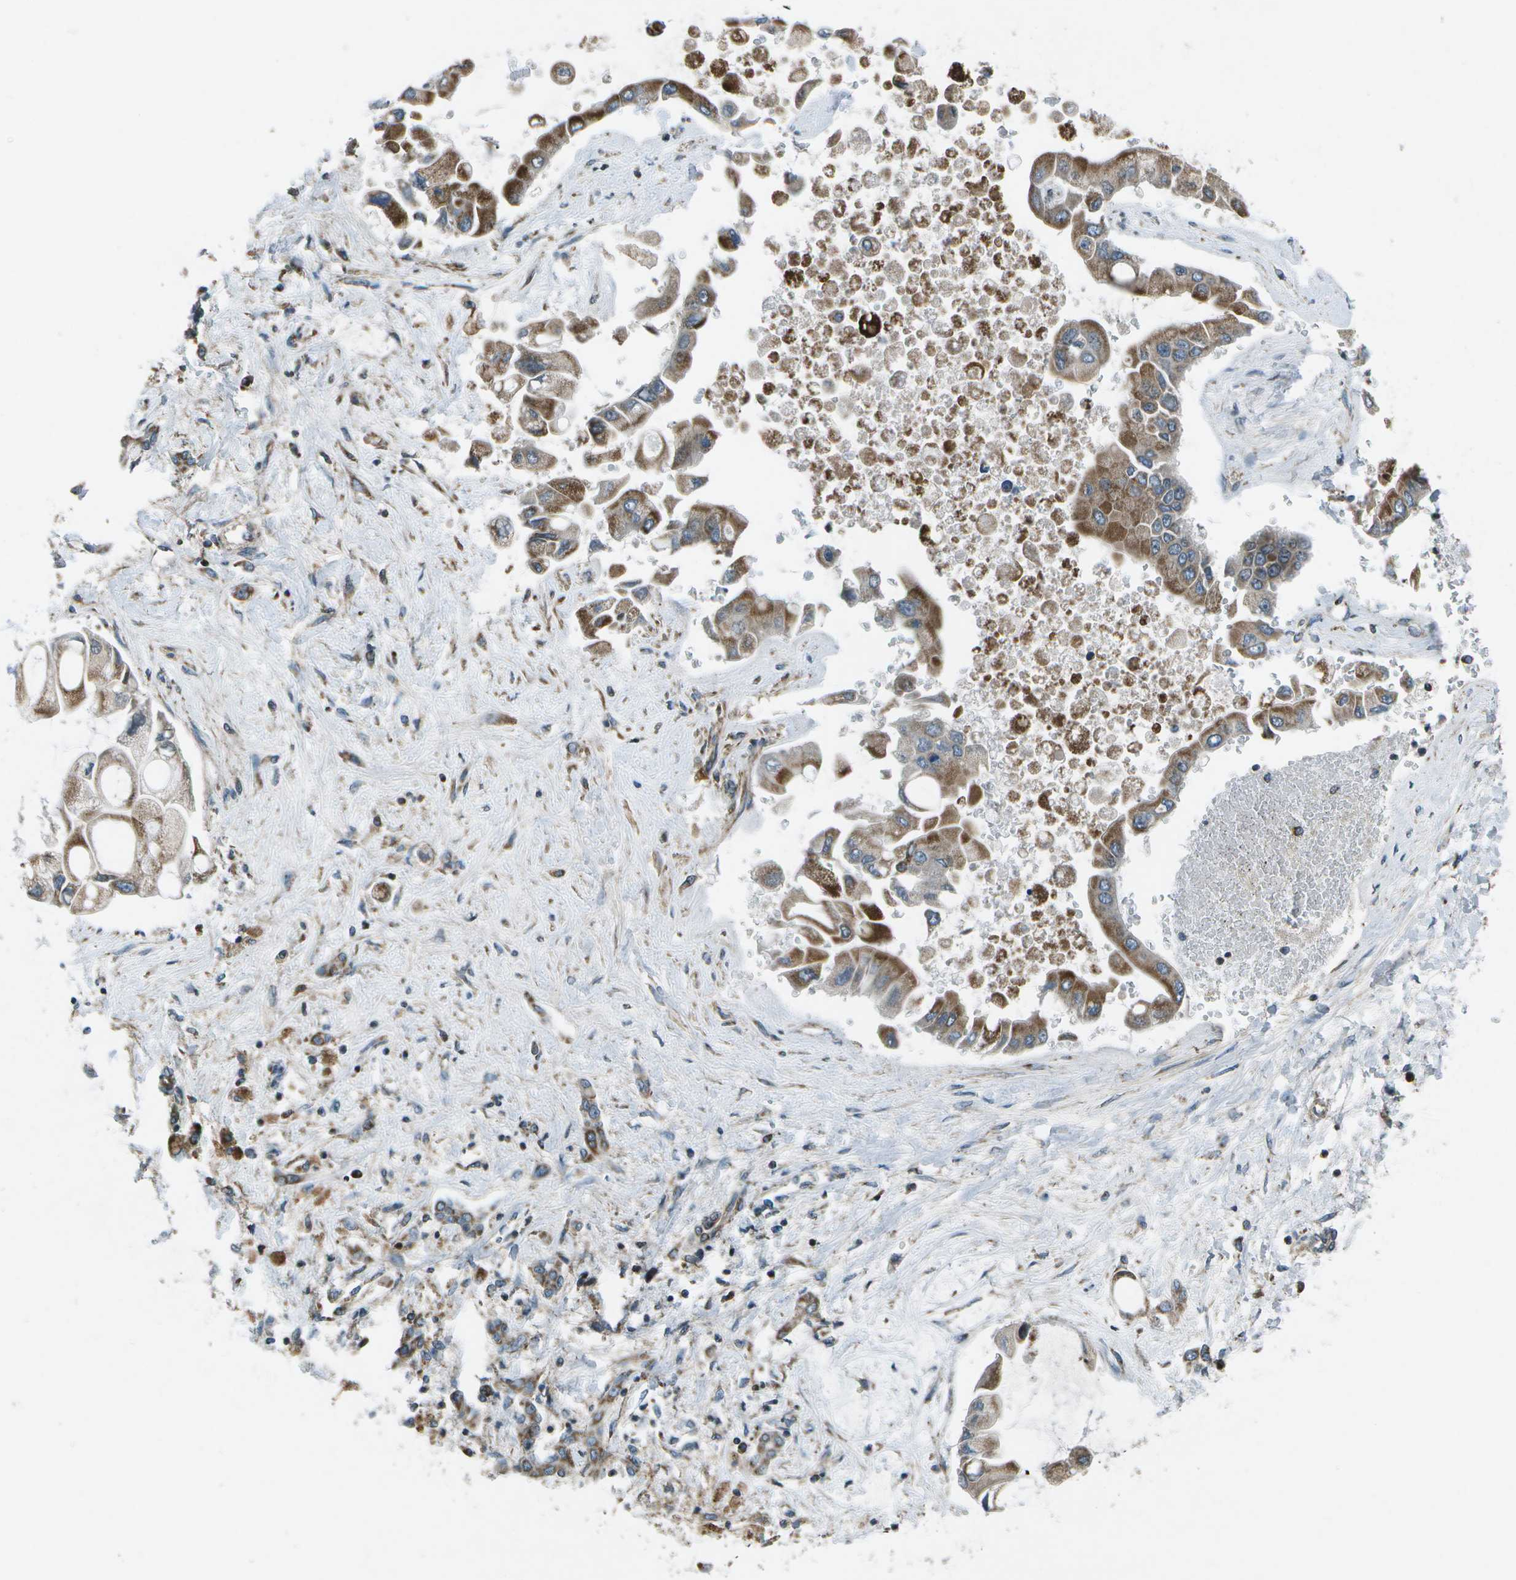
{"staining": {"intensity": "moderate", "quantity": ">75%", "location": "cytoplasmic/membranous"}, "tissue": "liver cancer", "cell_type": "Tumor cells", "image_type": "cancer", "snomed": [{"axis": "morphology", "description": "Cholangiocarcinoma"}, {"axis": "topography", "description": "Liver"}], "caption": "The image exhibits immunohistochemical staining of cholangiocarcinoma (liver). There is moderate cytoplasmic/membranous staining is appreciated in about >75% of tumor cells.", "gene": "EIF2AK1", "patient": {"sex": "male", "age": 50}}